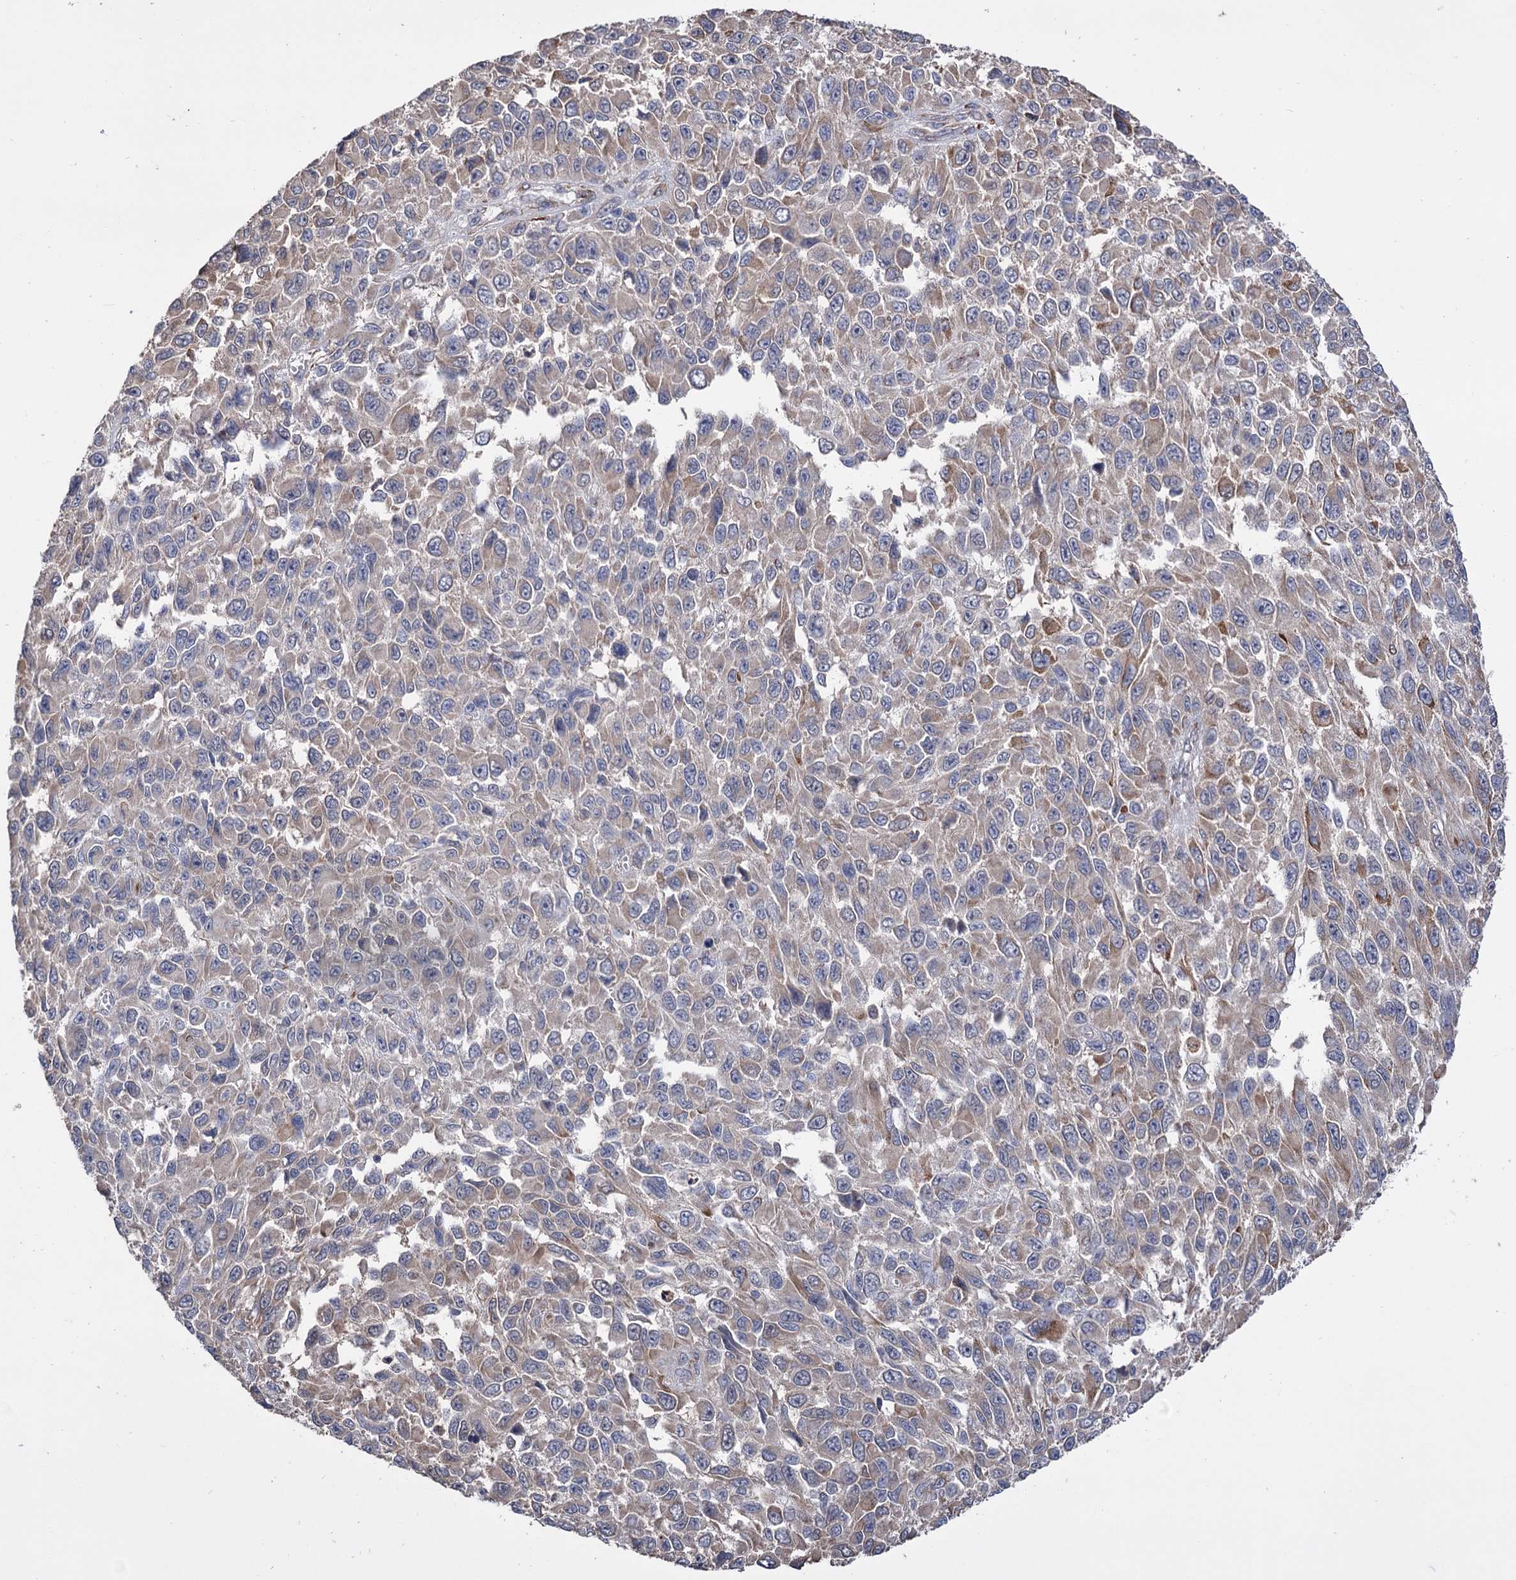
{"staining": {"intensity": "weak", "quantity": "25%-75%", "location": "cytoplasmic/membranous"}, "tissue": "melanoma", "cell_type": "Tumor cells", "image_type": "cancer", "snomed": [{"axis": "morphology", "description": "Normal tissue, NOS"}, {"axis": "morphology", "description": "Malignant melanoma, NOS"}, {"axis": "topography", "description": "Skin"}], "caption": "Protein positivity by immunohistochemistry displays weak cytoplasmic/membranous positivity in approximately 25%-75% of tumor cells in melanoma.", "gene": "CDAN1", "patient": {"sex": "female", "age": 96}}